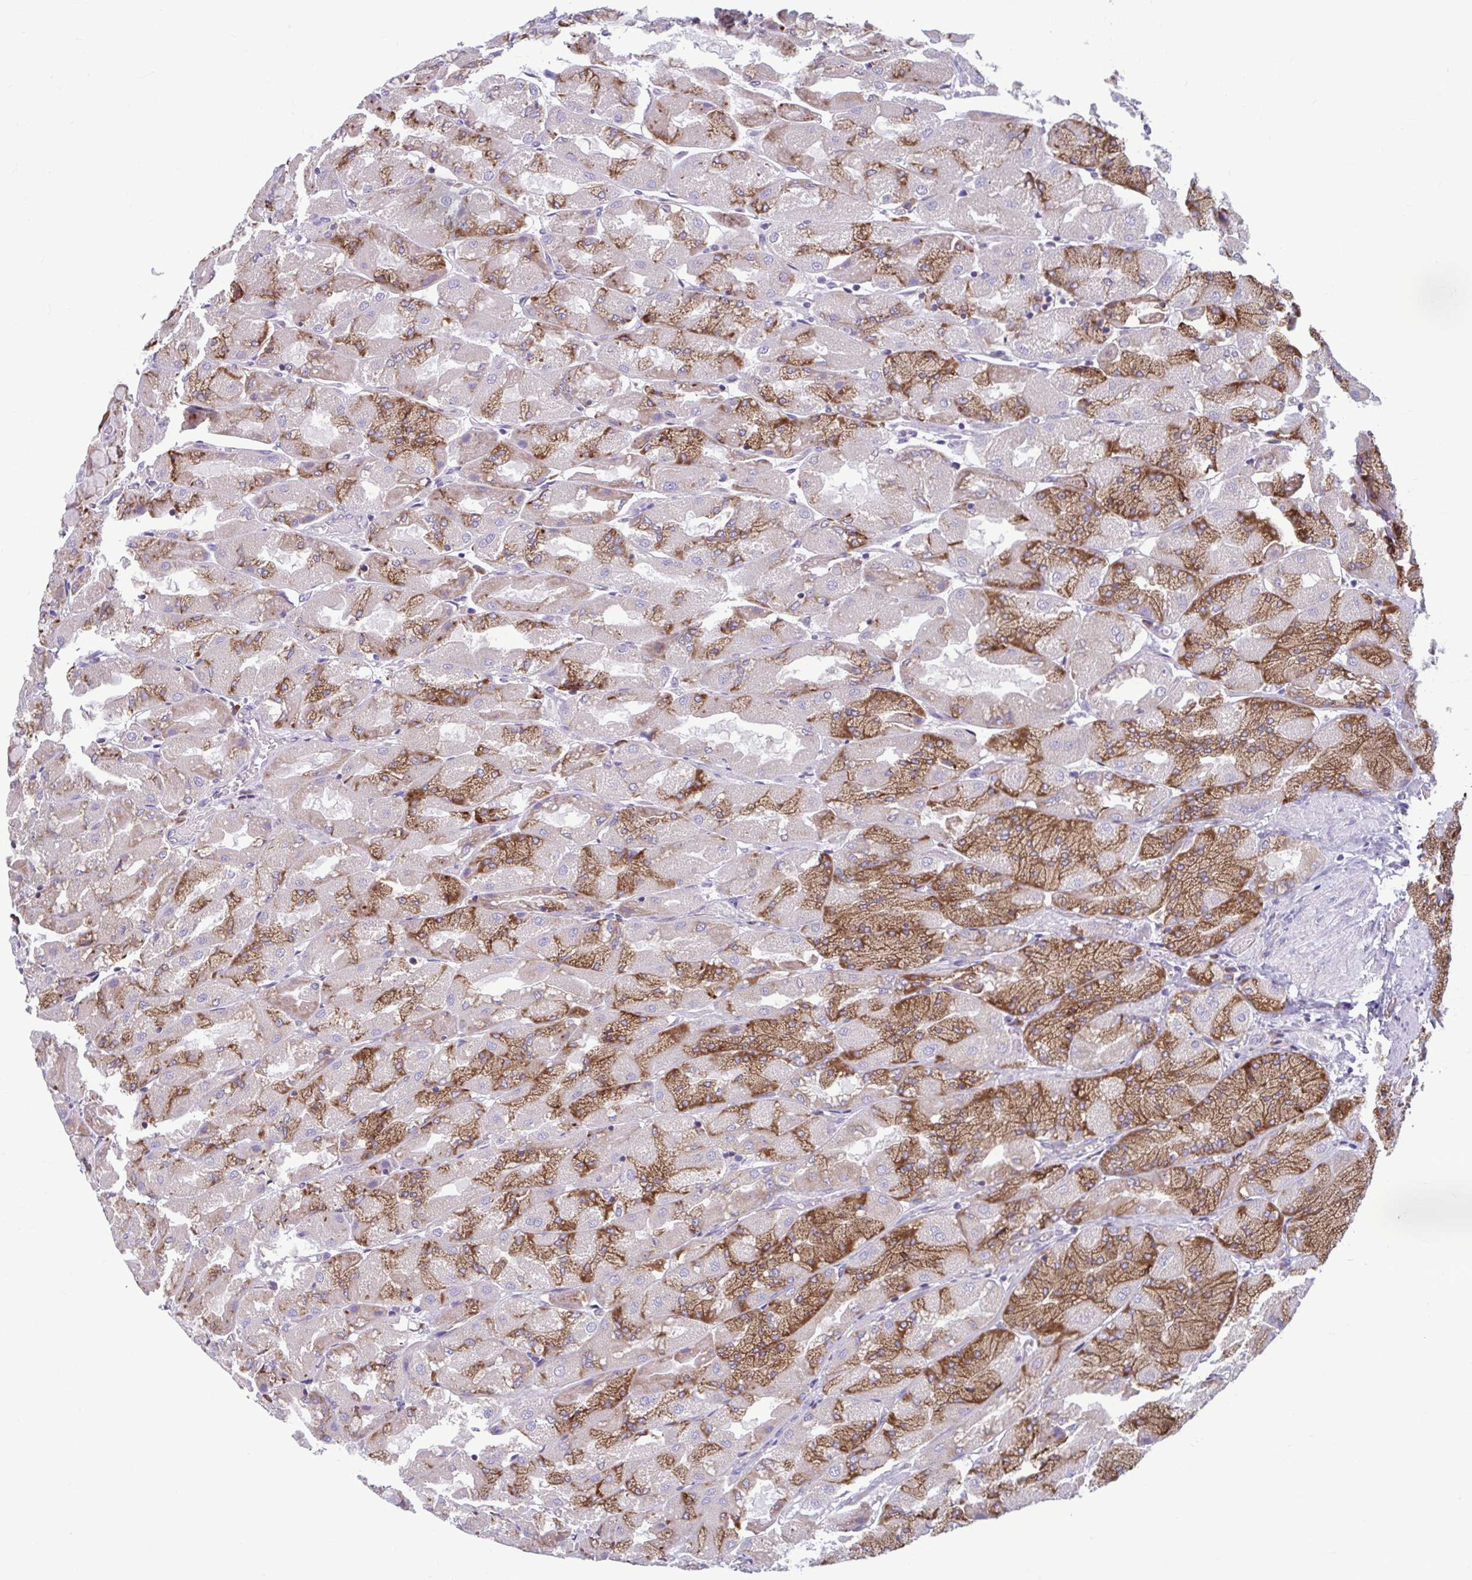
{"staining": {"intensity": "moderate", "quantity": "25%-75%", "location": "cytoplasmic/membranous"}, "tissue": "stomach", "cell_type": "Glandular cells", "image_type": "normal", "snomed": [{"axis": "morphology", "description": "Normal tissue, NOS"}, {"axis": "topography", "description": "Stomach"}], "caption": "The micrograph shows staining of benign stomach, revealing moderate cytoplasmic/membranous protein positivity (brown color) within glandular cells. (DAB = brown stain, brightfield microscopy at high magnification).", "gene": "RPS16", "patient": {"sex": "female", "age": 61}}